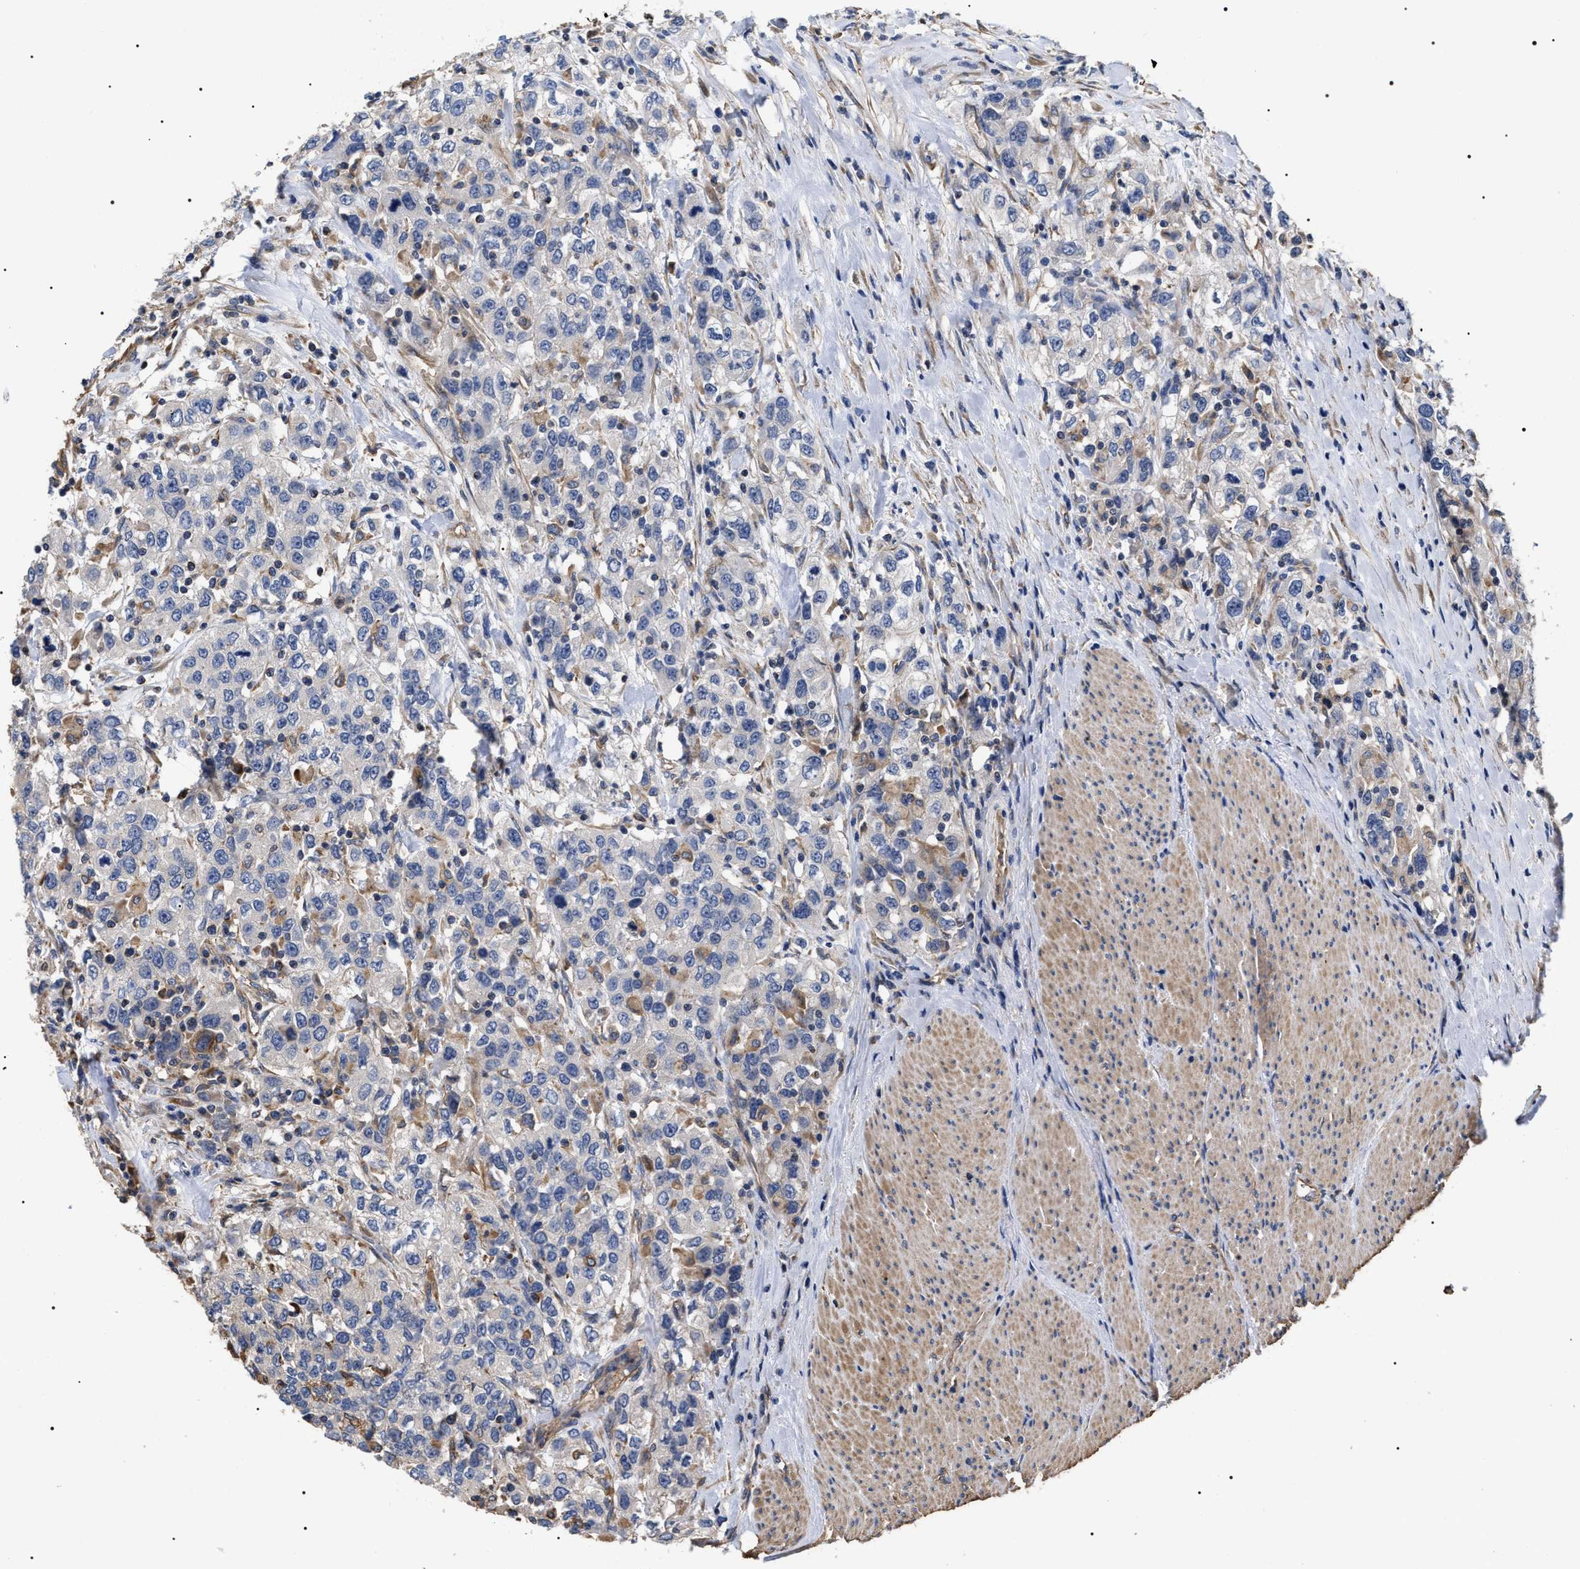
{"staining": {"intensity": "negative", "quantity": "none", "location": "none"}, "tissue": "urothelial cancer", "cell_type": "Tumor cells", "image_type": "cancer", "snomed": [{"axis": "morphology", "description": "Urothelial carcinoma, High grade"}, {"axis": "topography", "description": "Urinary bladder"}], "caption": "Micrograph shows no significant protein positivity in tumor cells of urothelial cancer.", "gene": "TSPAN33", "patient": {"sex": "female", "age": 80}}